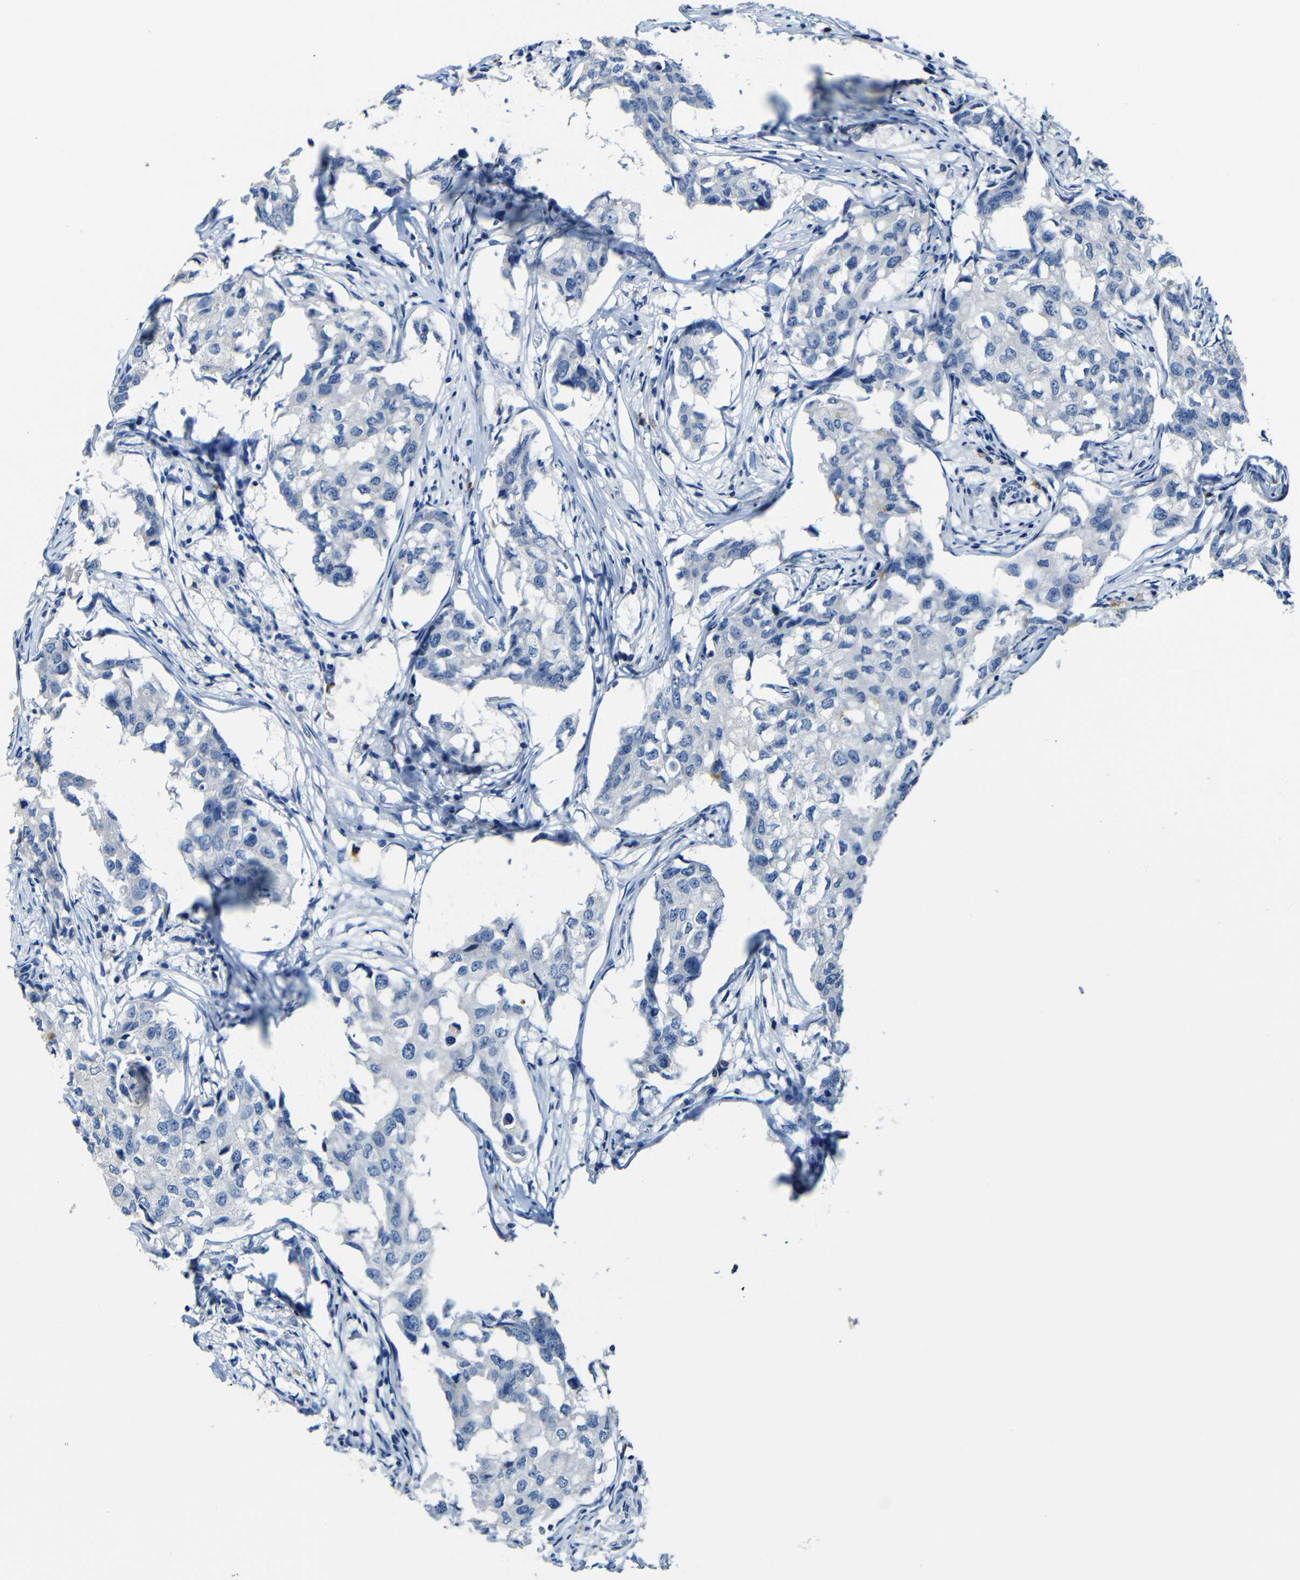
{"staining": {"intensity": "negative", "quantity": "none", "location": "none"}, "tissue": "breast cancer", "cell_type": "Tumor cells", "image_type": "cancer", "snomed": [{"axis": "morphology", "description": "Duct carcinoma"}, {"axis": "topography", "description": "Breast"}], "caption": "Immunohistochemistry image of neoplastic tissue: human intraductal carcinoma (breast) stained with DAB (3,3'-diaminobenzidine) shows no significant protein expression in tumor cells.", "gene": "ACKR2", "patient": {"sex": "female", "age": 27}}